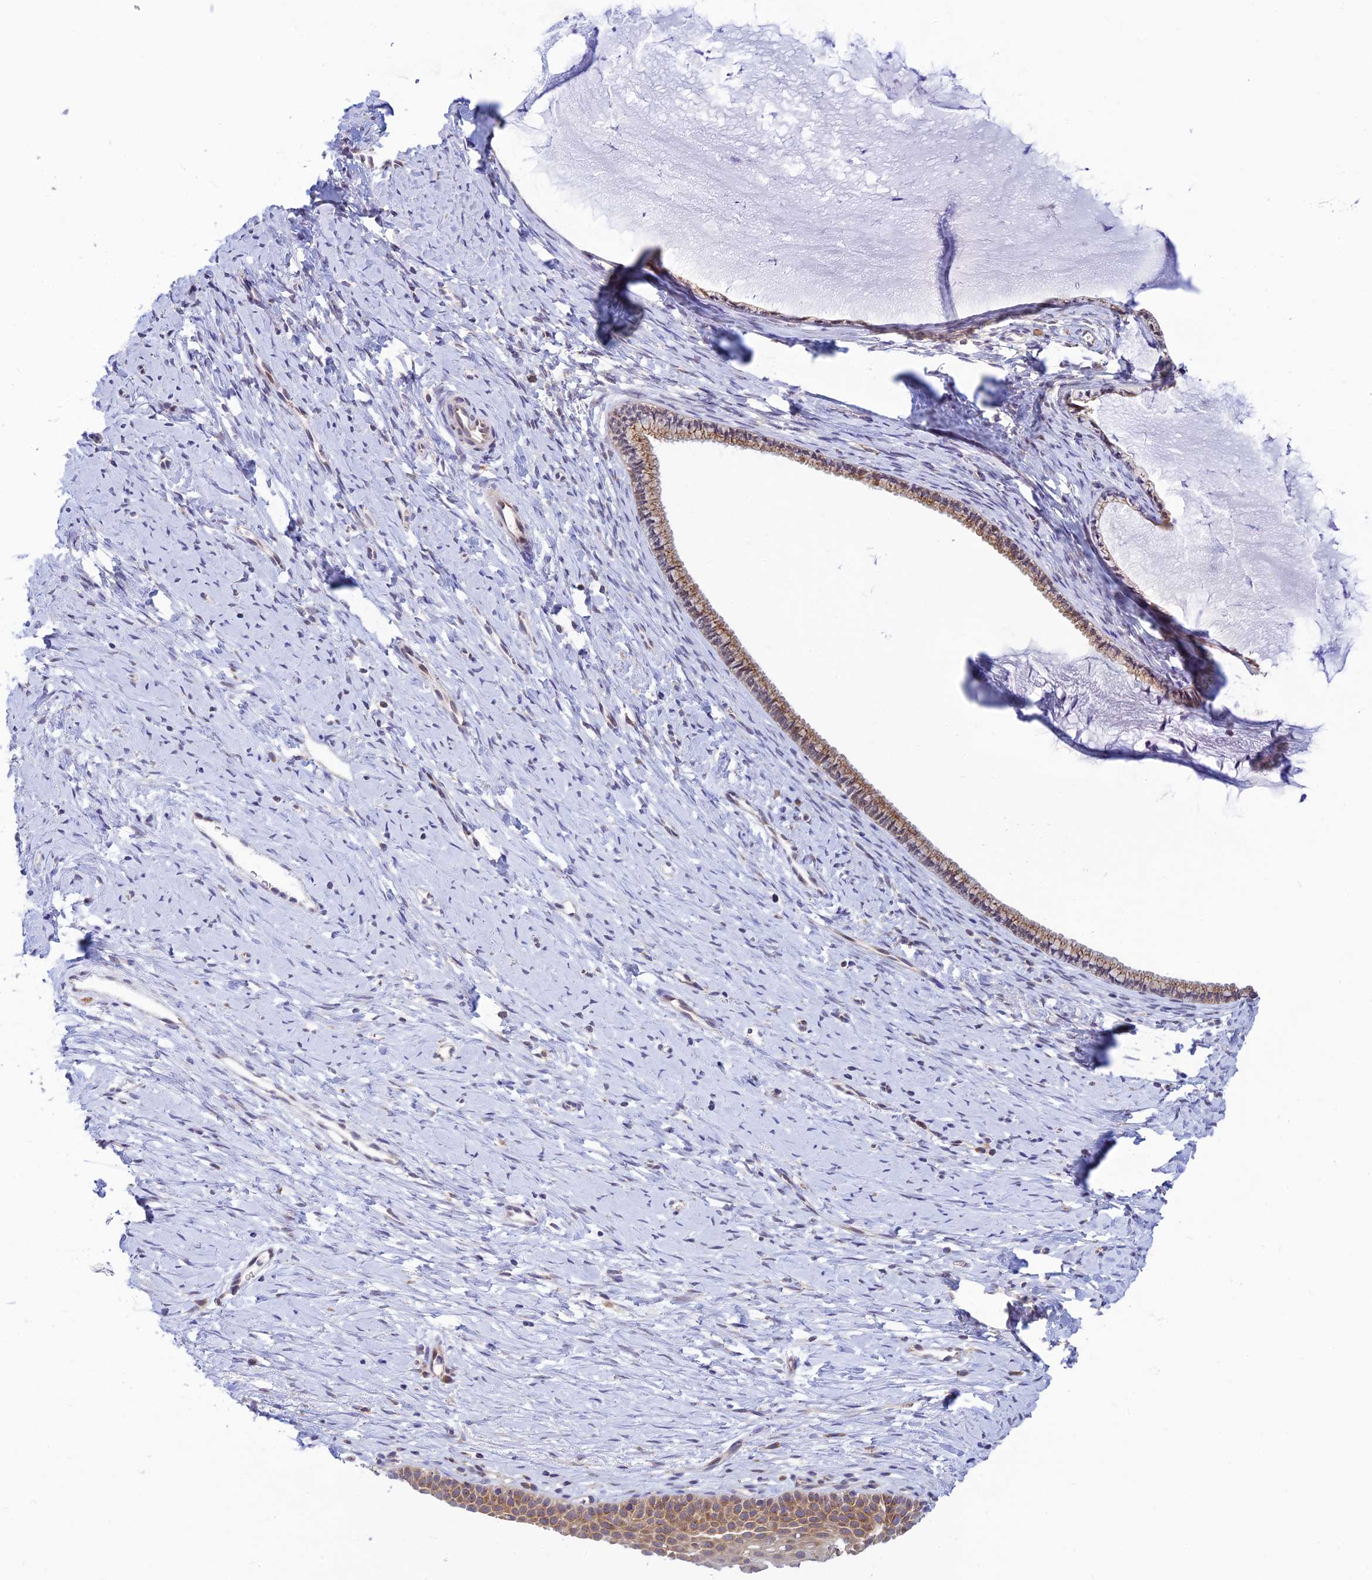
{"staining": {"intensity": "moderate", "quantity": ">75%", "location": "cytoplasmic/membranous"}, "tissue": "cervix", "cell_type": "Glandular cells", "image_type": "normal", "snomed": [{"axis": "morphology", "description": "Normal tissue, NOS"}, {"axis": "topography", "description": "Cervix"}], "caption": "Immunohistochemistry (IHC) image of unremarkable cervix: cervix stained using immunohistochemistry displays medium levels of moderate protein expression localized specifically in the cytoplasmic/membranous of glandular cells, appearing as a cytoplasmic/membranous brown color.", "gene": "HOOK2", "patient": {"sex": "female", "age": 36}}